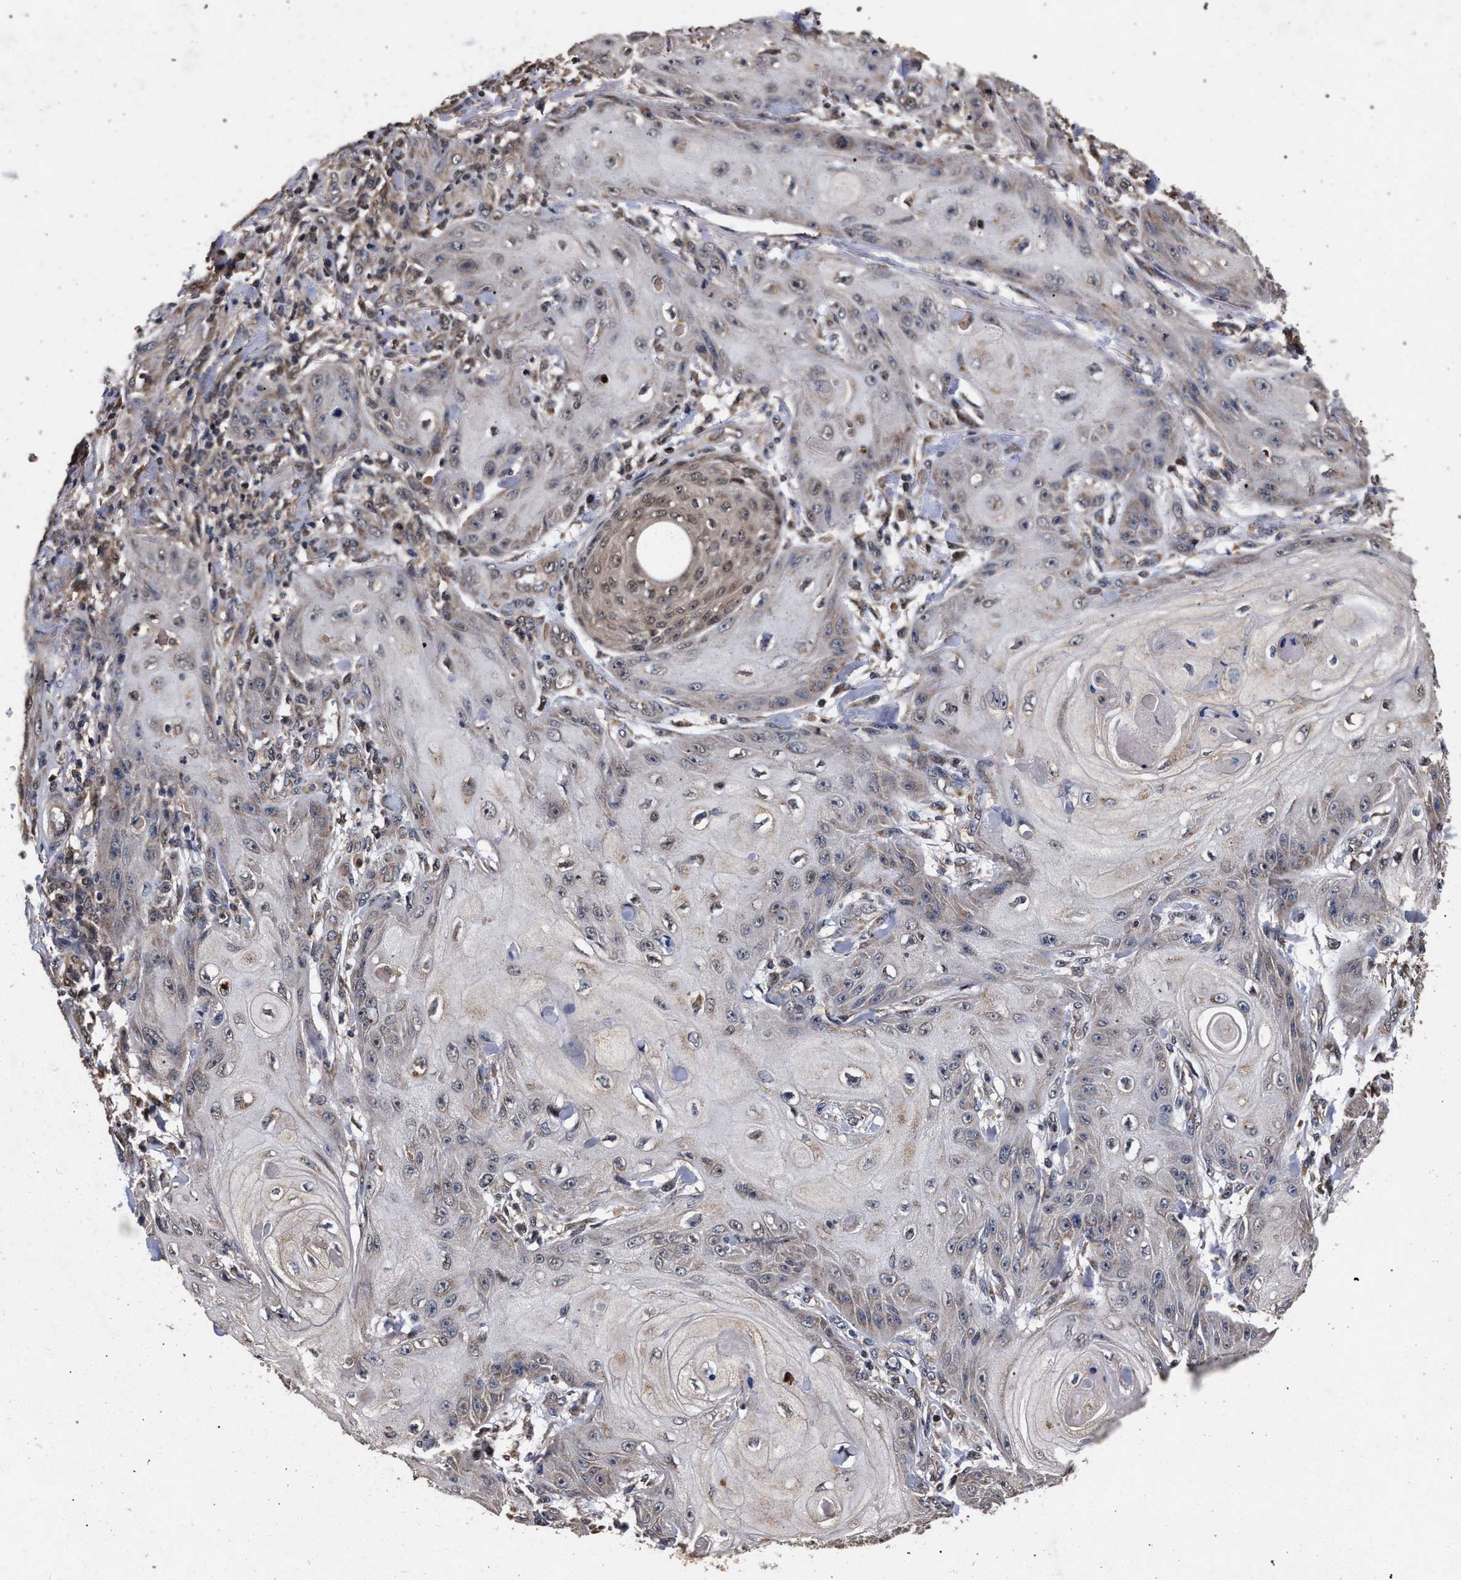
{"staining": {"intensity": "weak", "quantity": "25%-75%", "location": "cytoplasmic/membranous"}, "tissue": "skin cancer", "cell_type": "Tumor cells", "image_type": "cancer", "snomed": [{"axis": "morphology", "description": "Squamous cell carcinoma, NOS"}, {"axis": "topography", "description": "Skin"}], "caption": "A photomicrograph of skin cancer stained for a protein demonstrates weak cytoplasmic/membranous brown staining in tumor cells.", "gene": "ACOX1", "patient": {"sex": "male", "age": 74}}